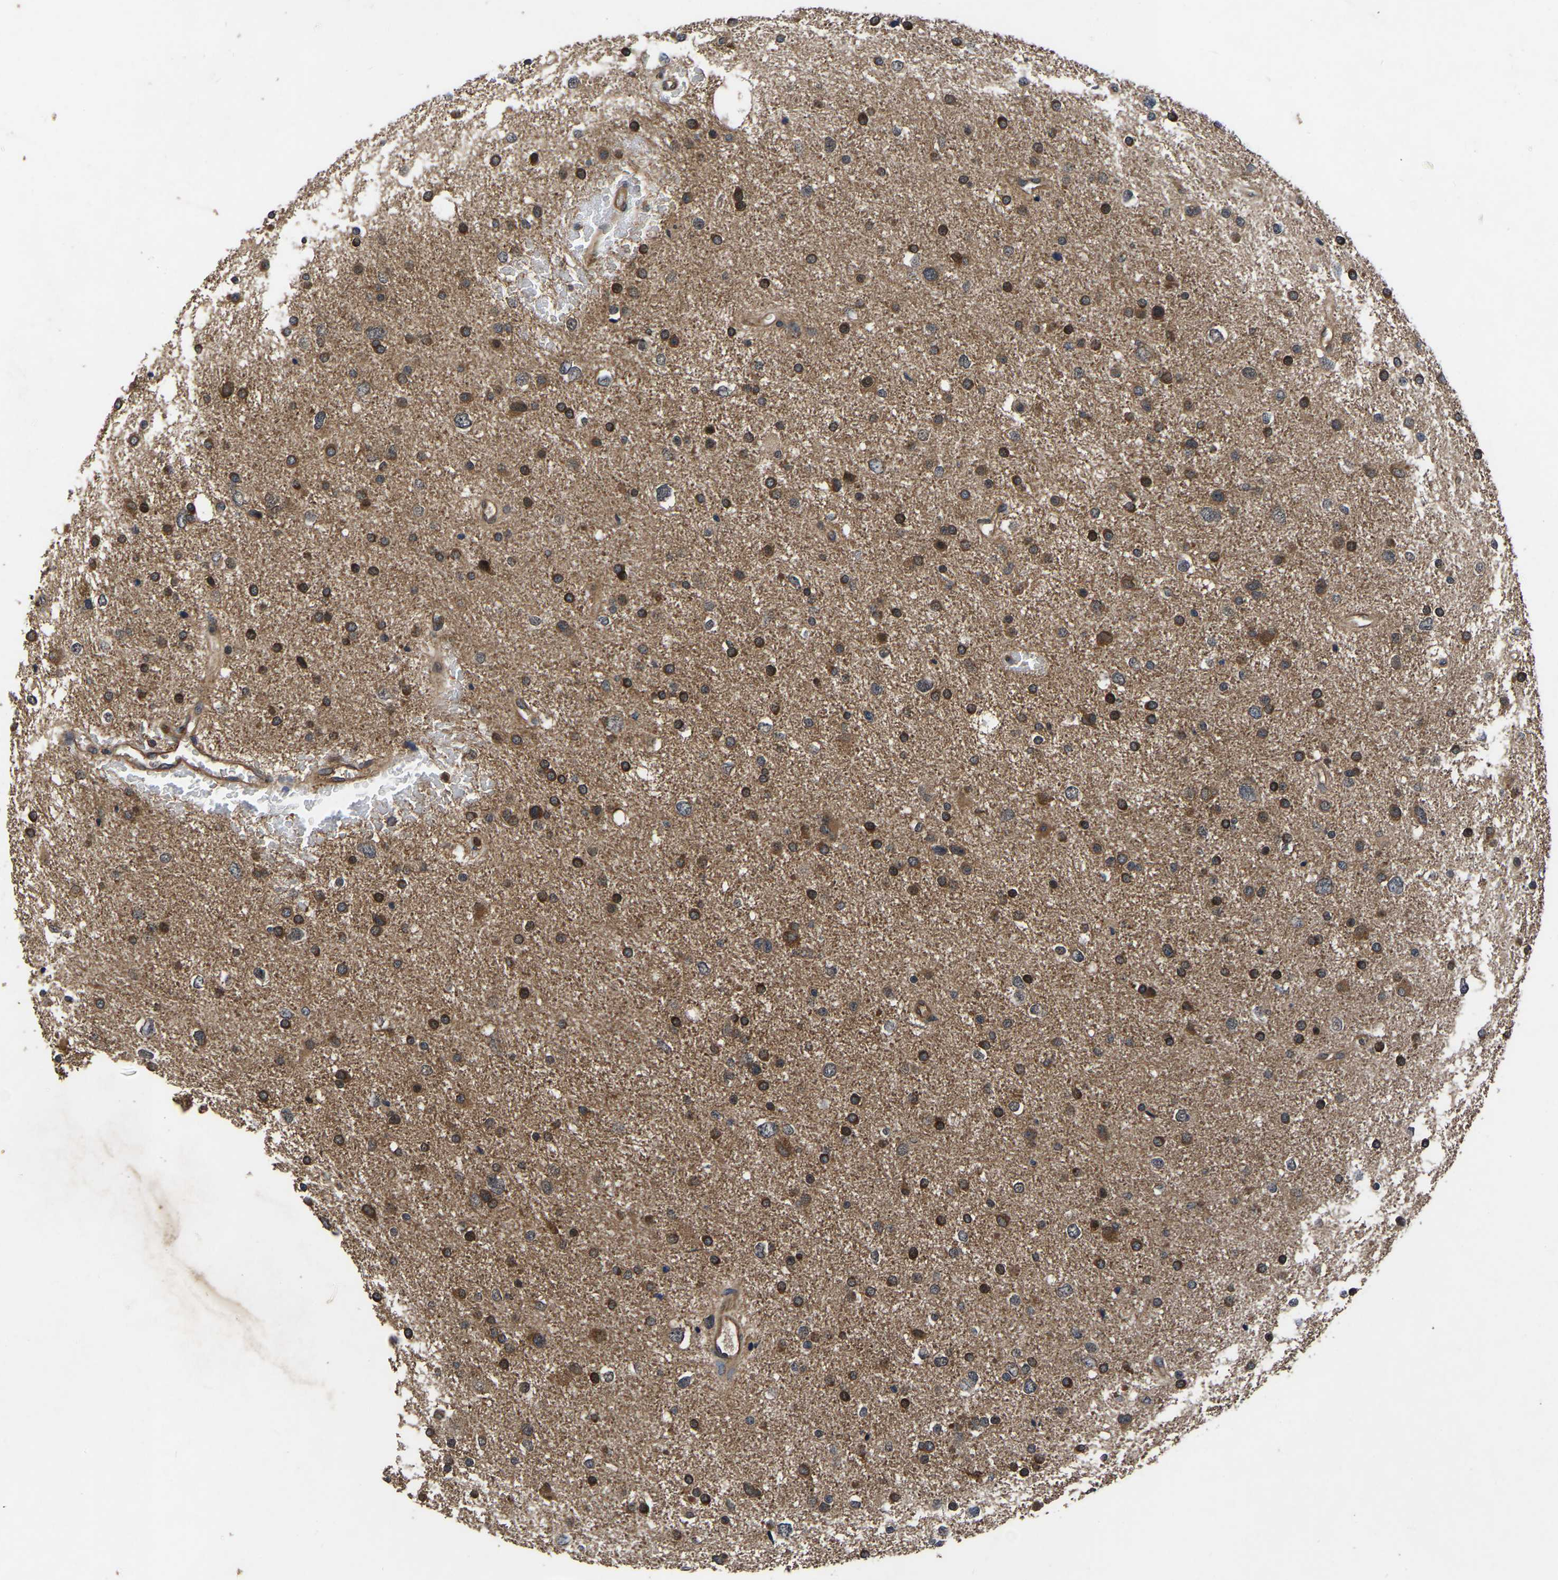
{"staining": {"intensity": "strong", "quantity": ">75%", "location": "cytoplasmic/membranous"}, "tissue": "glioma", "cell_type": "Tumor cells", "image_type": "cancer", "snomed": [{"axis": "morphology", "description": "Glioma, malignant, Low grade"}, {"axis": "topography", "description": "Brain"}], "caption": "Protein expression analysis of glioma demonstrates strong cytoplasmic/membranous positivity in approximately >75% of tumor cells. Using DAB (brown) and hematoxylin (blue) stains, captured at high magnification using brightfield microscopy.", "gene": "FGD5", "patient": {"sex": "female", "age": 37}}